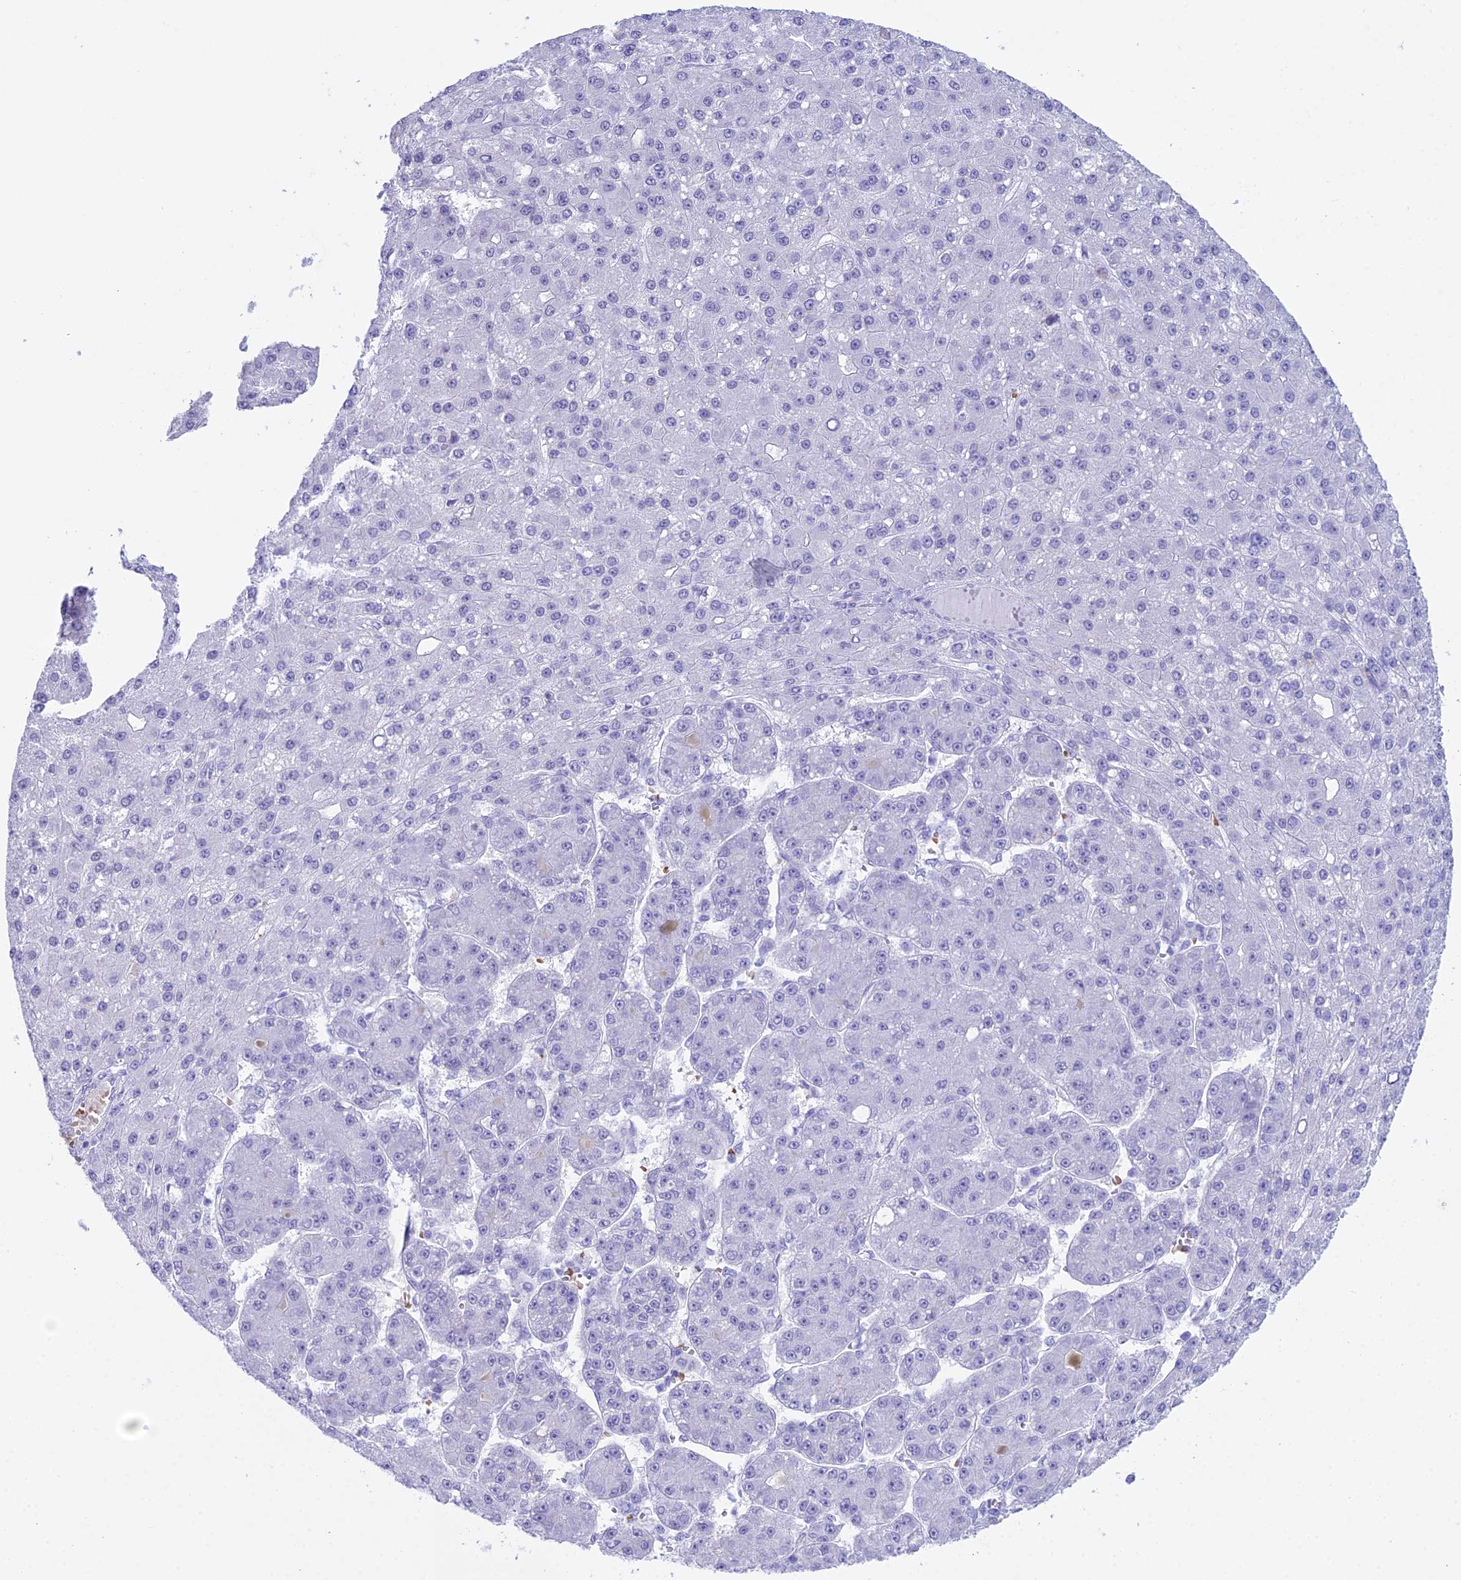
{"staining": {"intensity": "negative", "quantity": "none", "location": "none"}, "tissue": "liver cancer", "cell_type": "Tumor cells", "image_type": "cancer", "snomed": [{"axis": "morphology", "description": "Carcinoma, Hepatocellular, NOS"}, {"axis": "topography", "description": "Liver"}], "caption": "Liver hepatocellular carcinoma was stained to show a protein in brown. There is no significant positivity in tumor cells. (DAB immunohistochemistry (IHC) visualized using brightfield microscopy, high magnification).", "gene": "RNPS1", "patient": {"sex": "male", "age": 67}}